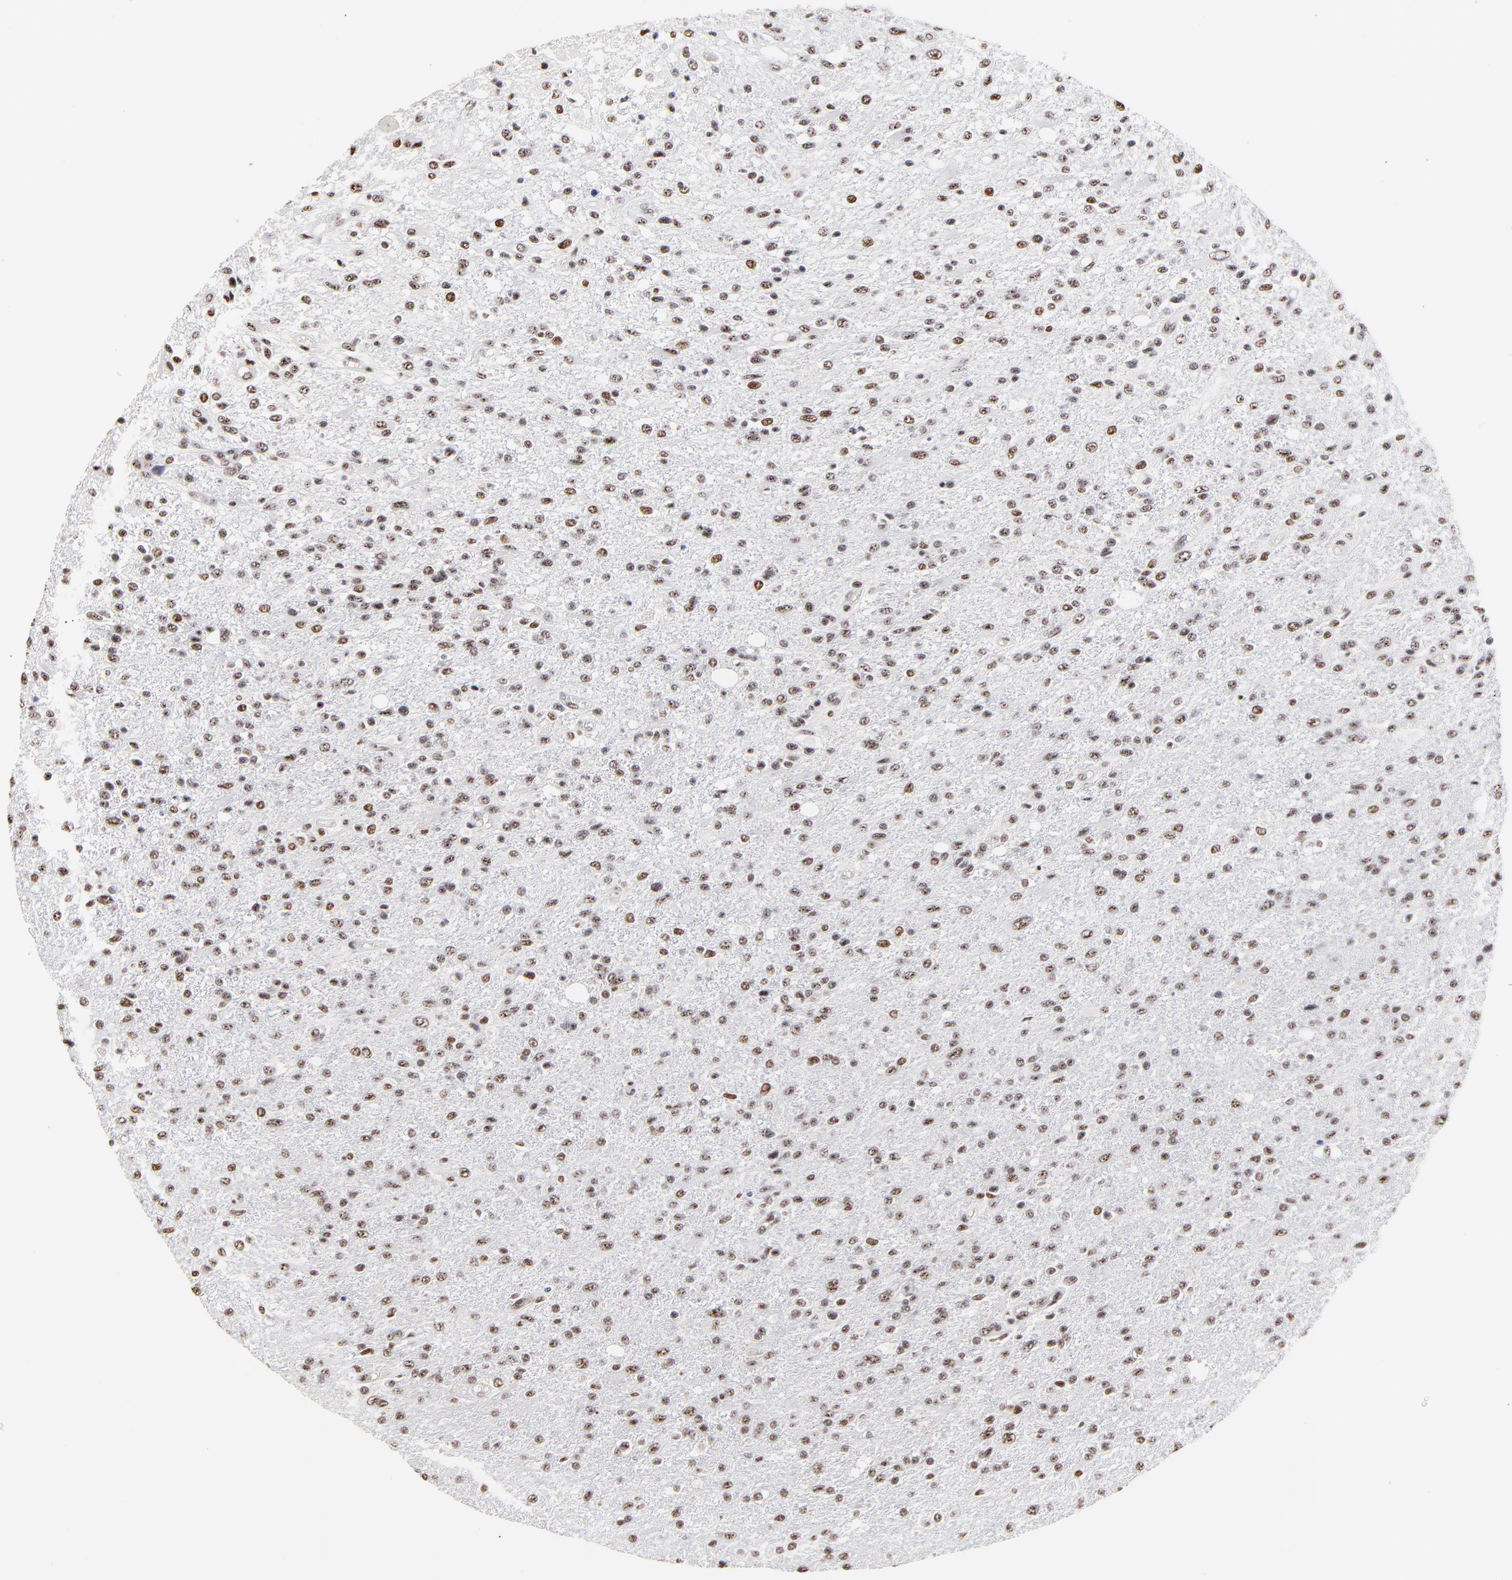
{"staining": {"intensity": "weak", "quantity": ">75%", "location": "nuclear"}, "tissue": "glioma", "cell_type": "Tumor cells", "image_type": "cancer", "snomed": [{"axis": "morphology", "description": "Glioma, malignant, High grade"}, {"axis": "topography", "description": "Cerebral cortex"}], "caption": "Immunohistochemistry photomicrograph of neoplastic tissue: high-grade glioma (malignant) stained using IHC displays low levels of weak protein expression localized specifically in the nuclear of tumor cells, appearing as a nuclear brown color.", "gene": "MBD4", "patient": {"sex": "male", "age": 76}}